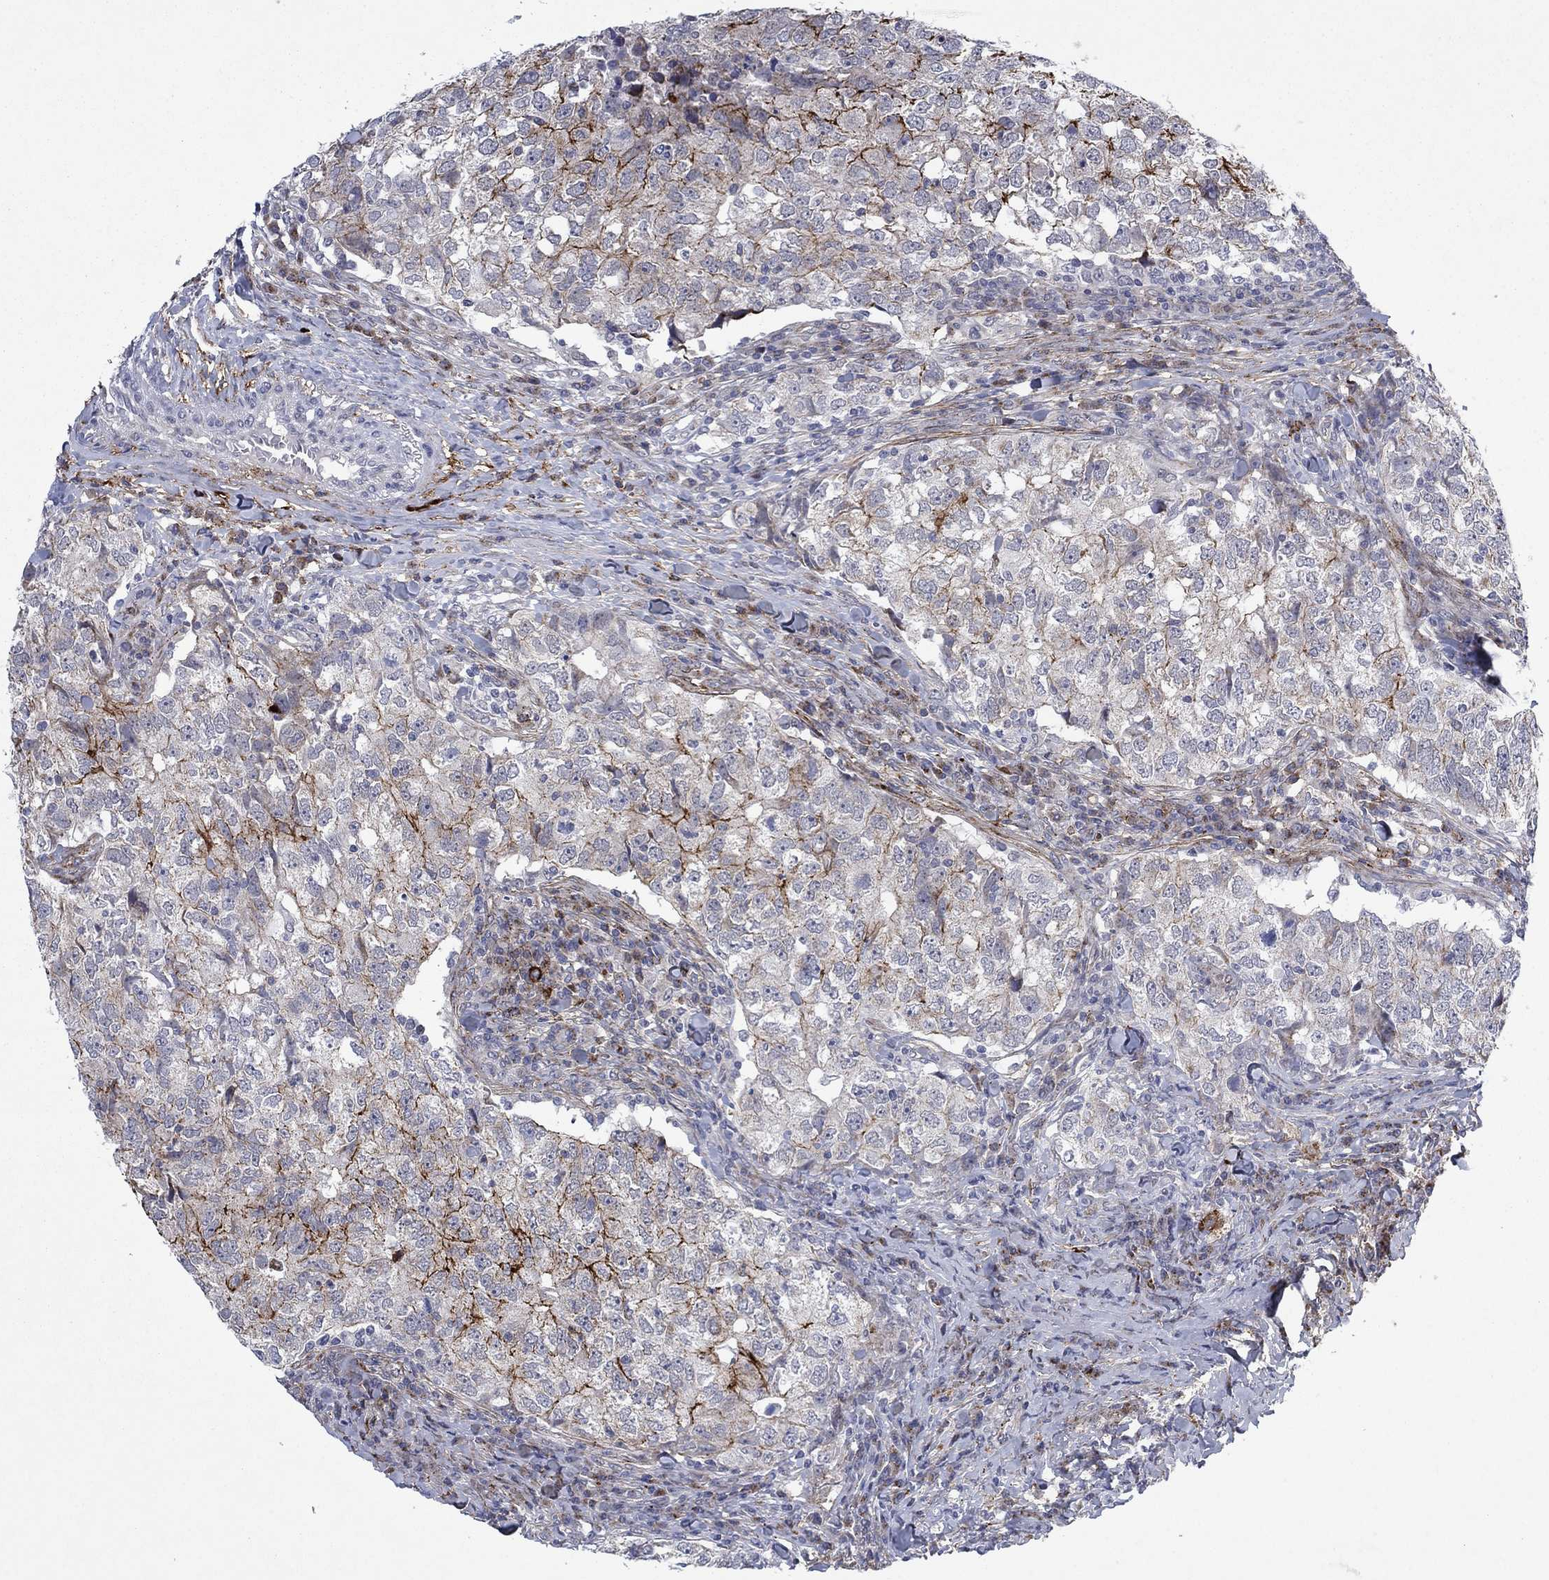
{"staining": {"intensity": "strong", "quantity": "25%-75%", "location": "cytoplasmic/membranous"}, "tissue": "breast cancer", "cell_type": "Tumor cells", "image_type": "cancer", "snomed": [{"axis": "morphology", "description": "Duct carcinoma"}, {"axis": "topography", "description": "Breast"}], "caption": "An IHC micrograph of neoplastic tissue is shown. Protein staining in brown labels strong cytoplasmic/membranous positivity in invasive ductal carcinoma (breast) within tumor cells.", "gene": "SDC1", "patient": {"sex": "female", "age": 30}}